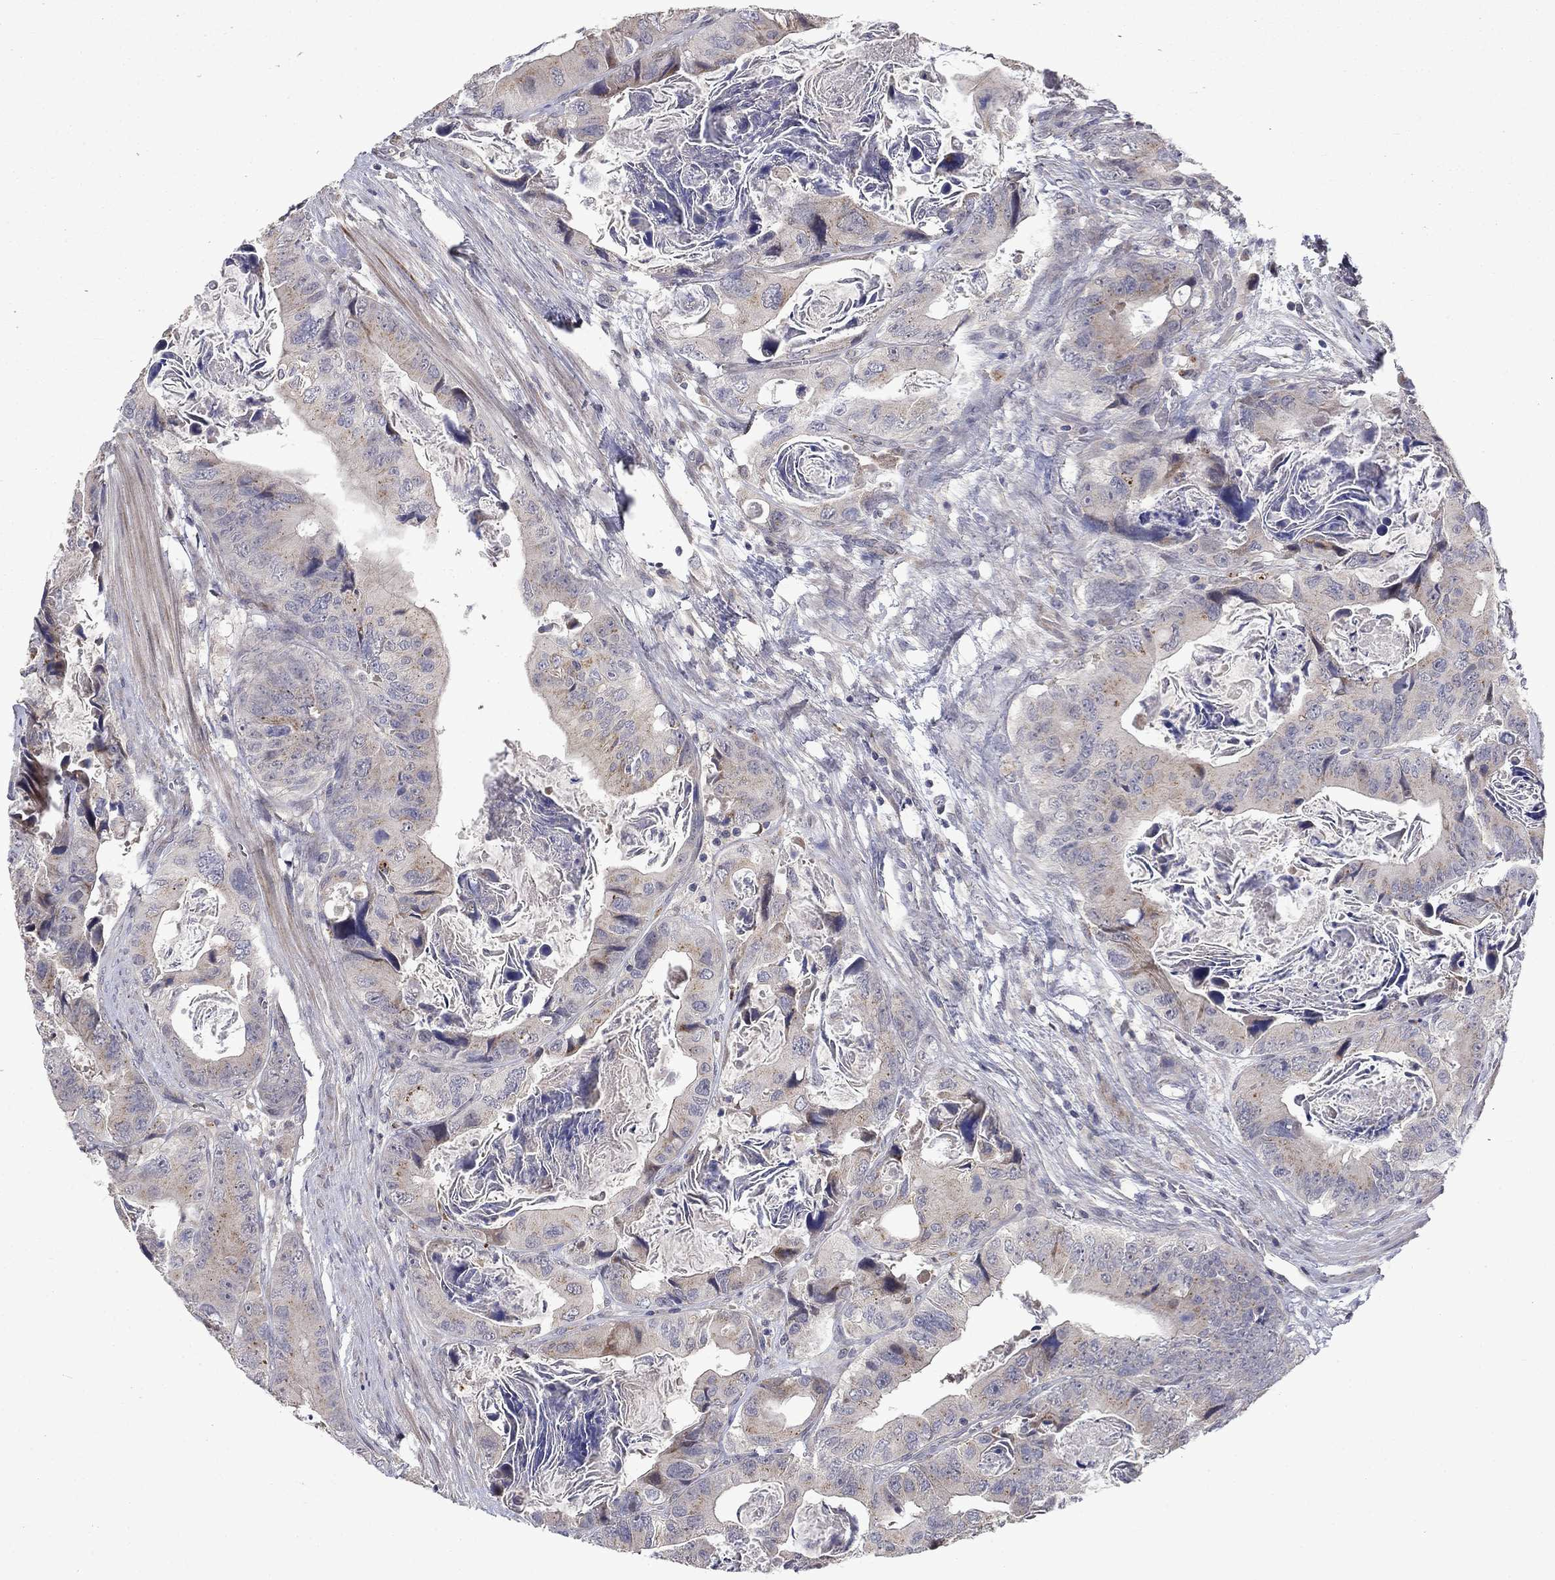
{"staining": {"intensity": "moderate", "quantity": "<25%", "location": "cytoplasmic/membranous"}, "tissue": "colorectal cancer", "cell_type": "Tumor cells", "image_type": "cancer", "snomed": [{"axis": "morphology", "description": "Adenocarcinoma, NOS"}, {"axis": "topography", "description": "Rectum"}], "caption": "IHC photomicrograph of human adenocarcinoma (colorectal) stained for a protein (brown), which shows low levels of moderate cytoplasmic/membranous expression in about <25% of tumor cells.", "gene": "FAM3B", "patient": {"sex": "male", "age": 64}}